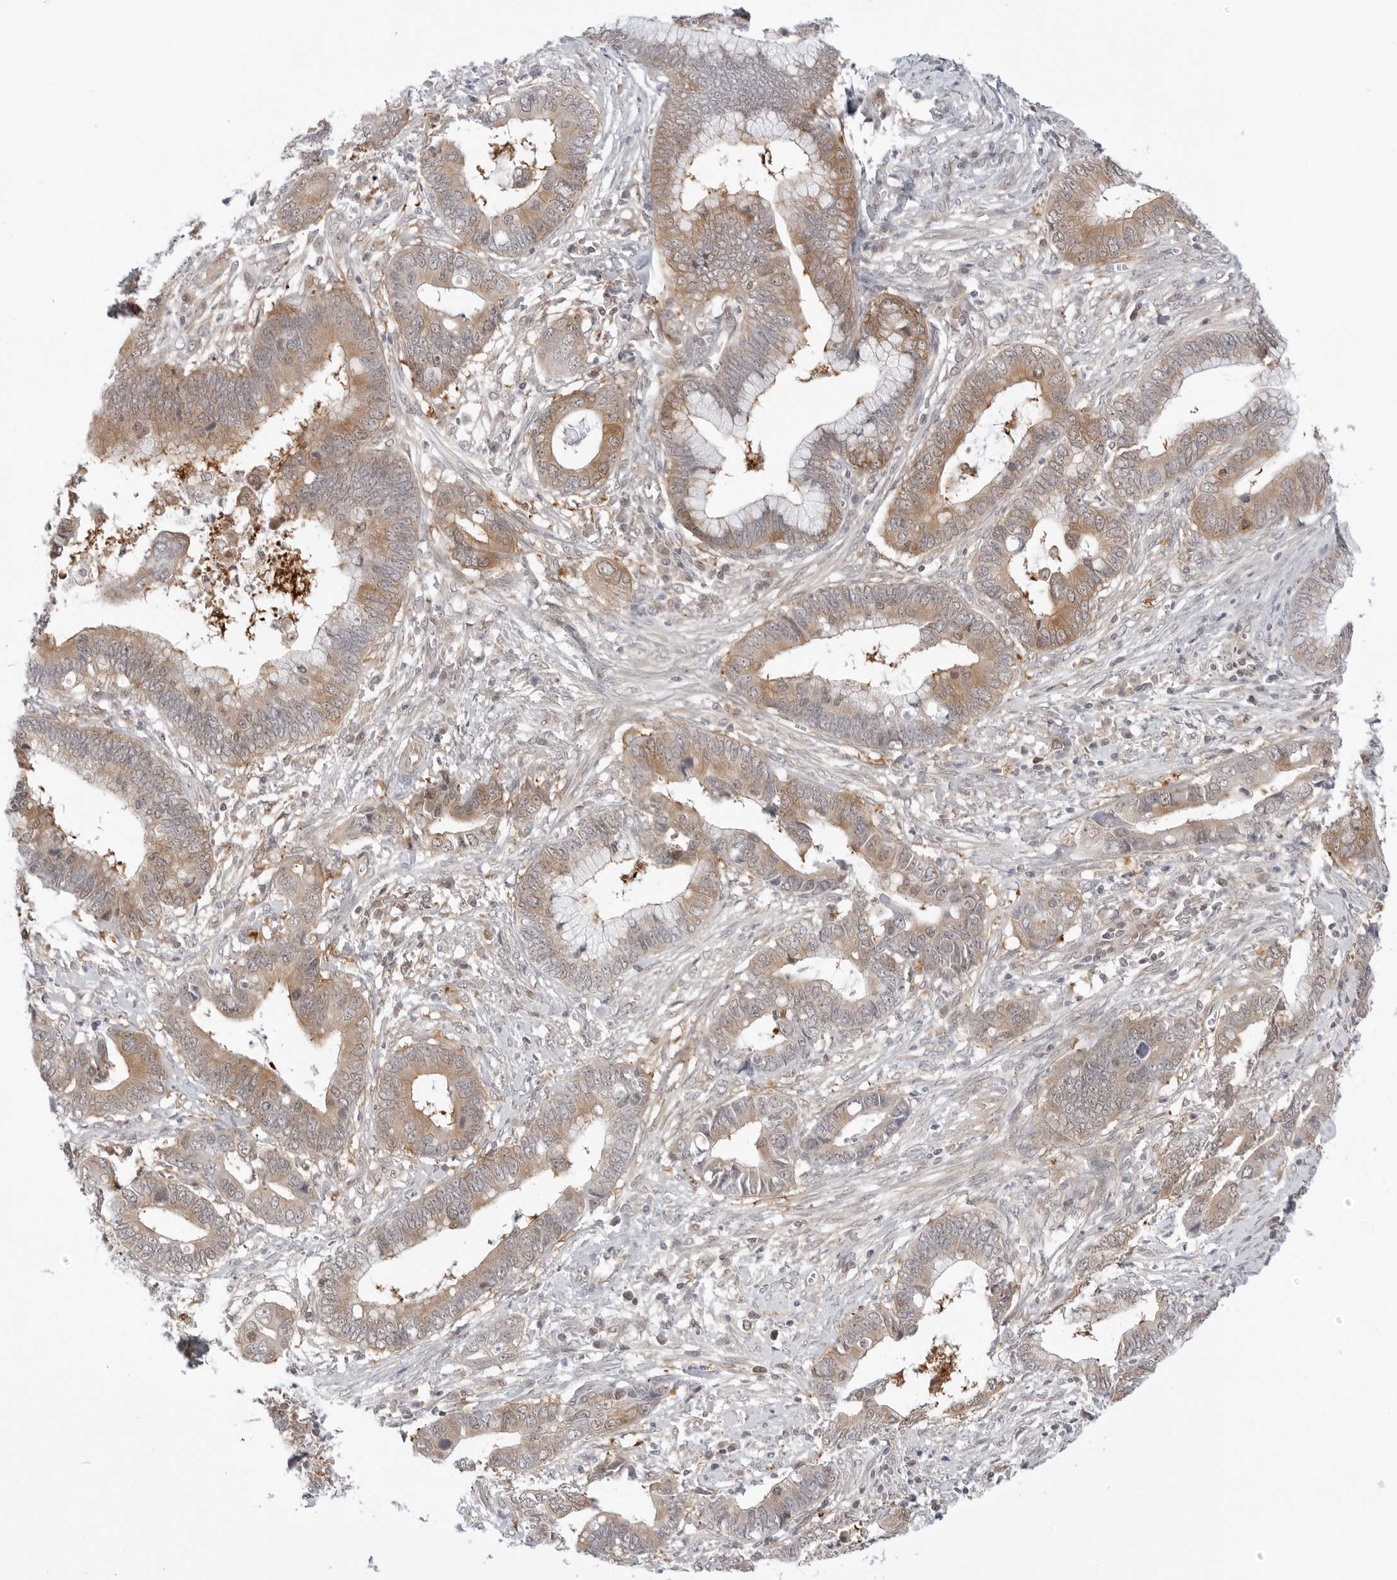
{"staining": {"intensity": "moderate", "quantity": ">75%", "location": "cytoplasmic/membranous"}, "tissue": "cervical cancer", "cell_type": "Tumor cells", "image_type": "cancer", "snomed": [{"axis": "morphology", "description": "Adenocarcinoma, NOS"}, {"axis": "topography", "description": "Cervix"}], "caption": "High-power microscopy captured an IHC micrograph of cervical cancer, revealing moderate cytoplasmic/membranous positivity in approximately >75% of tumor cells. The protein of interest is shown in brown color, while the nuclei are stained blue.", "gene": "NUDC", "patient": {"sex": "female", "age": 44}}